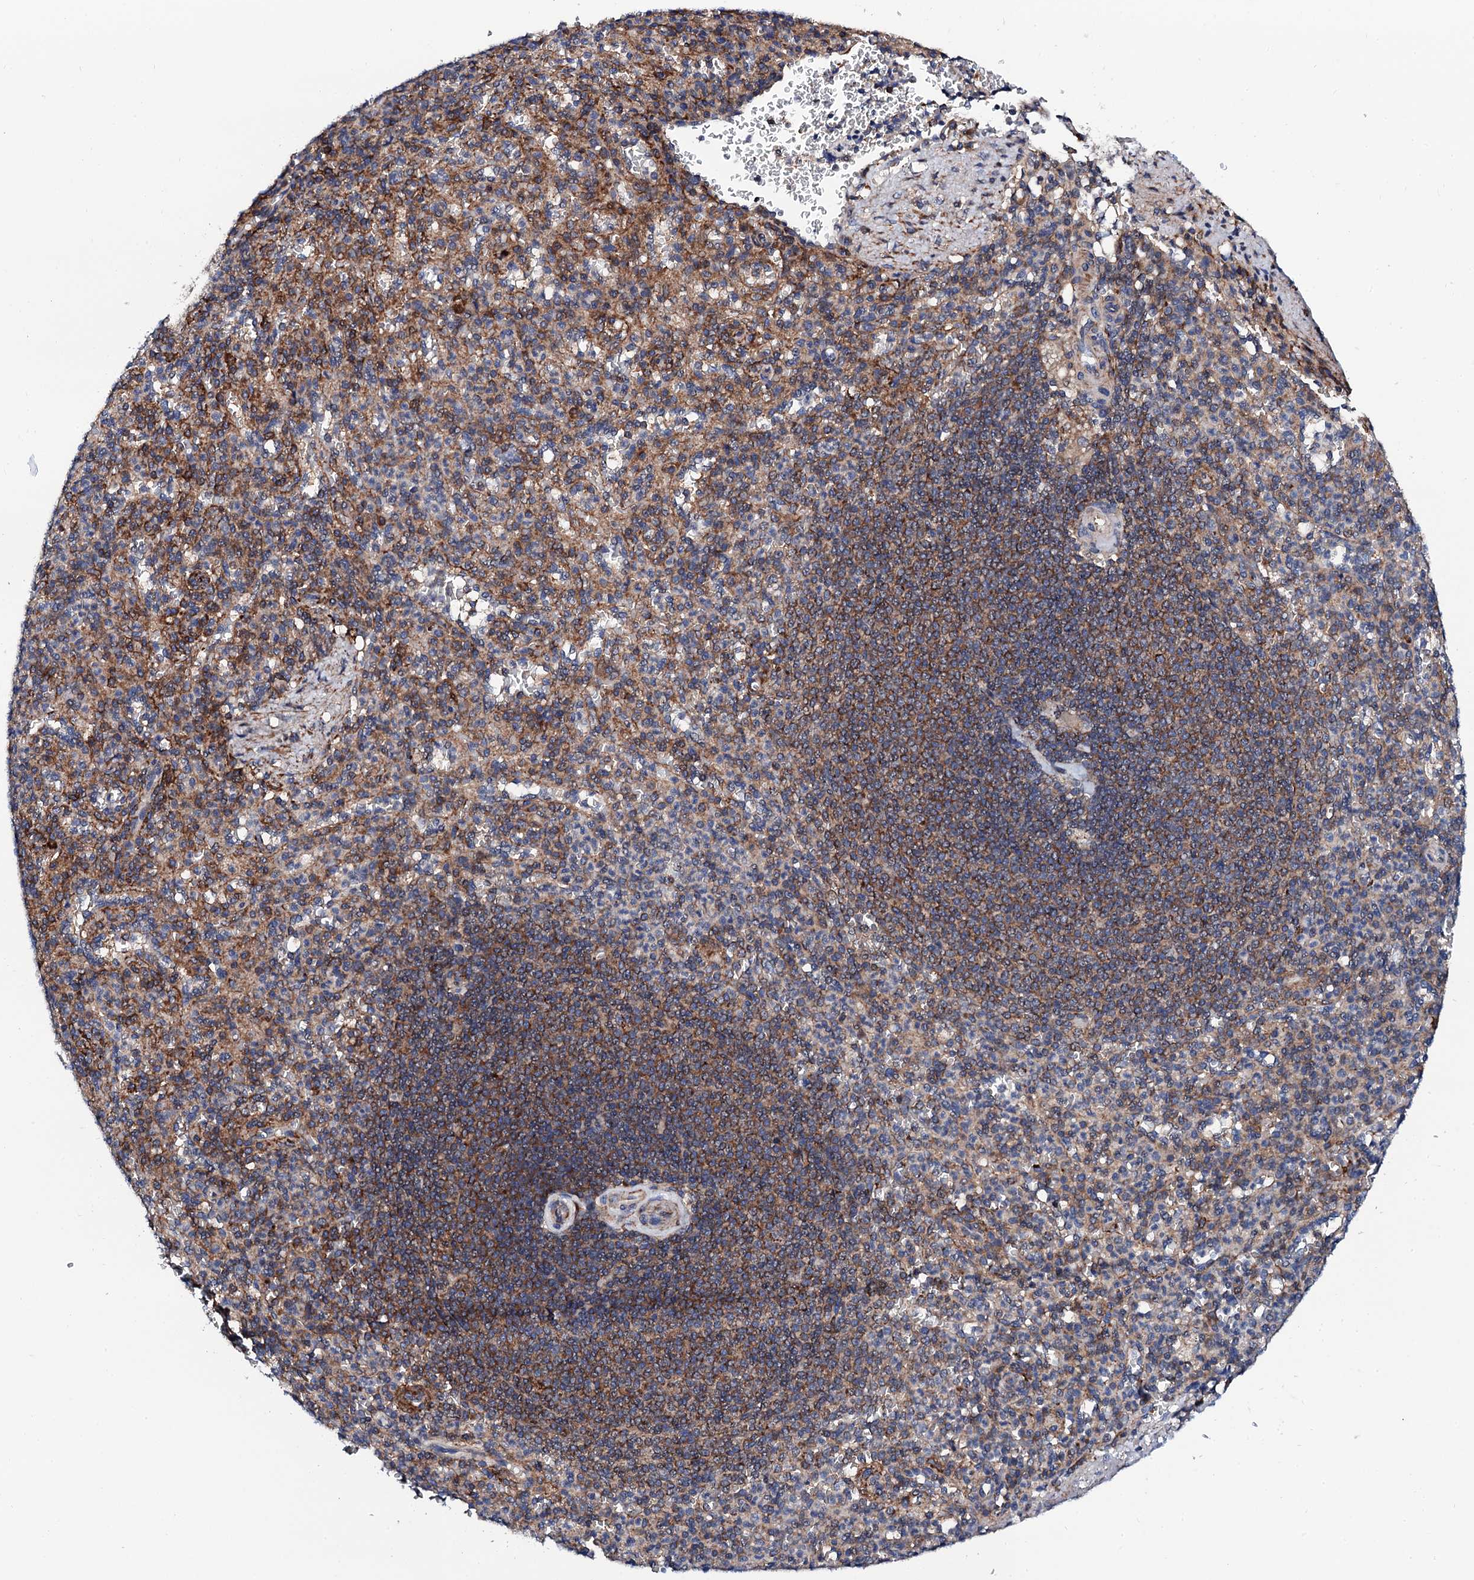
{"staining": {"intensity": "strong", "quantity": "25%-75%", "location": "cytoplasmic/membranous"}, "tissue": "spleen", "cell_type": "Cells in red pulp", "image_type": "normal", "snomed": [{"axis": "morphology", "description": "Normal tissue, NOS"}, {"axis": "topography", "description": "Spleen"}], "caption": "A photomicrograph of spleen stained for a protein reveals strong cytoplasmic/membranous brown staining in cells in red pulp. (DAB (3,3'-diaminobenzidine) = brown stain, brightfield microscopy at high magnification).", "gene": "COG4", "patient": {"sex": "female", "age": 74}}